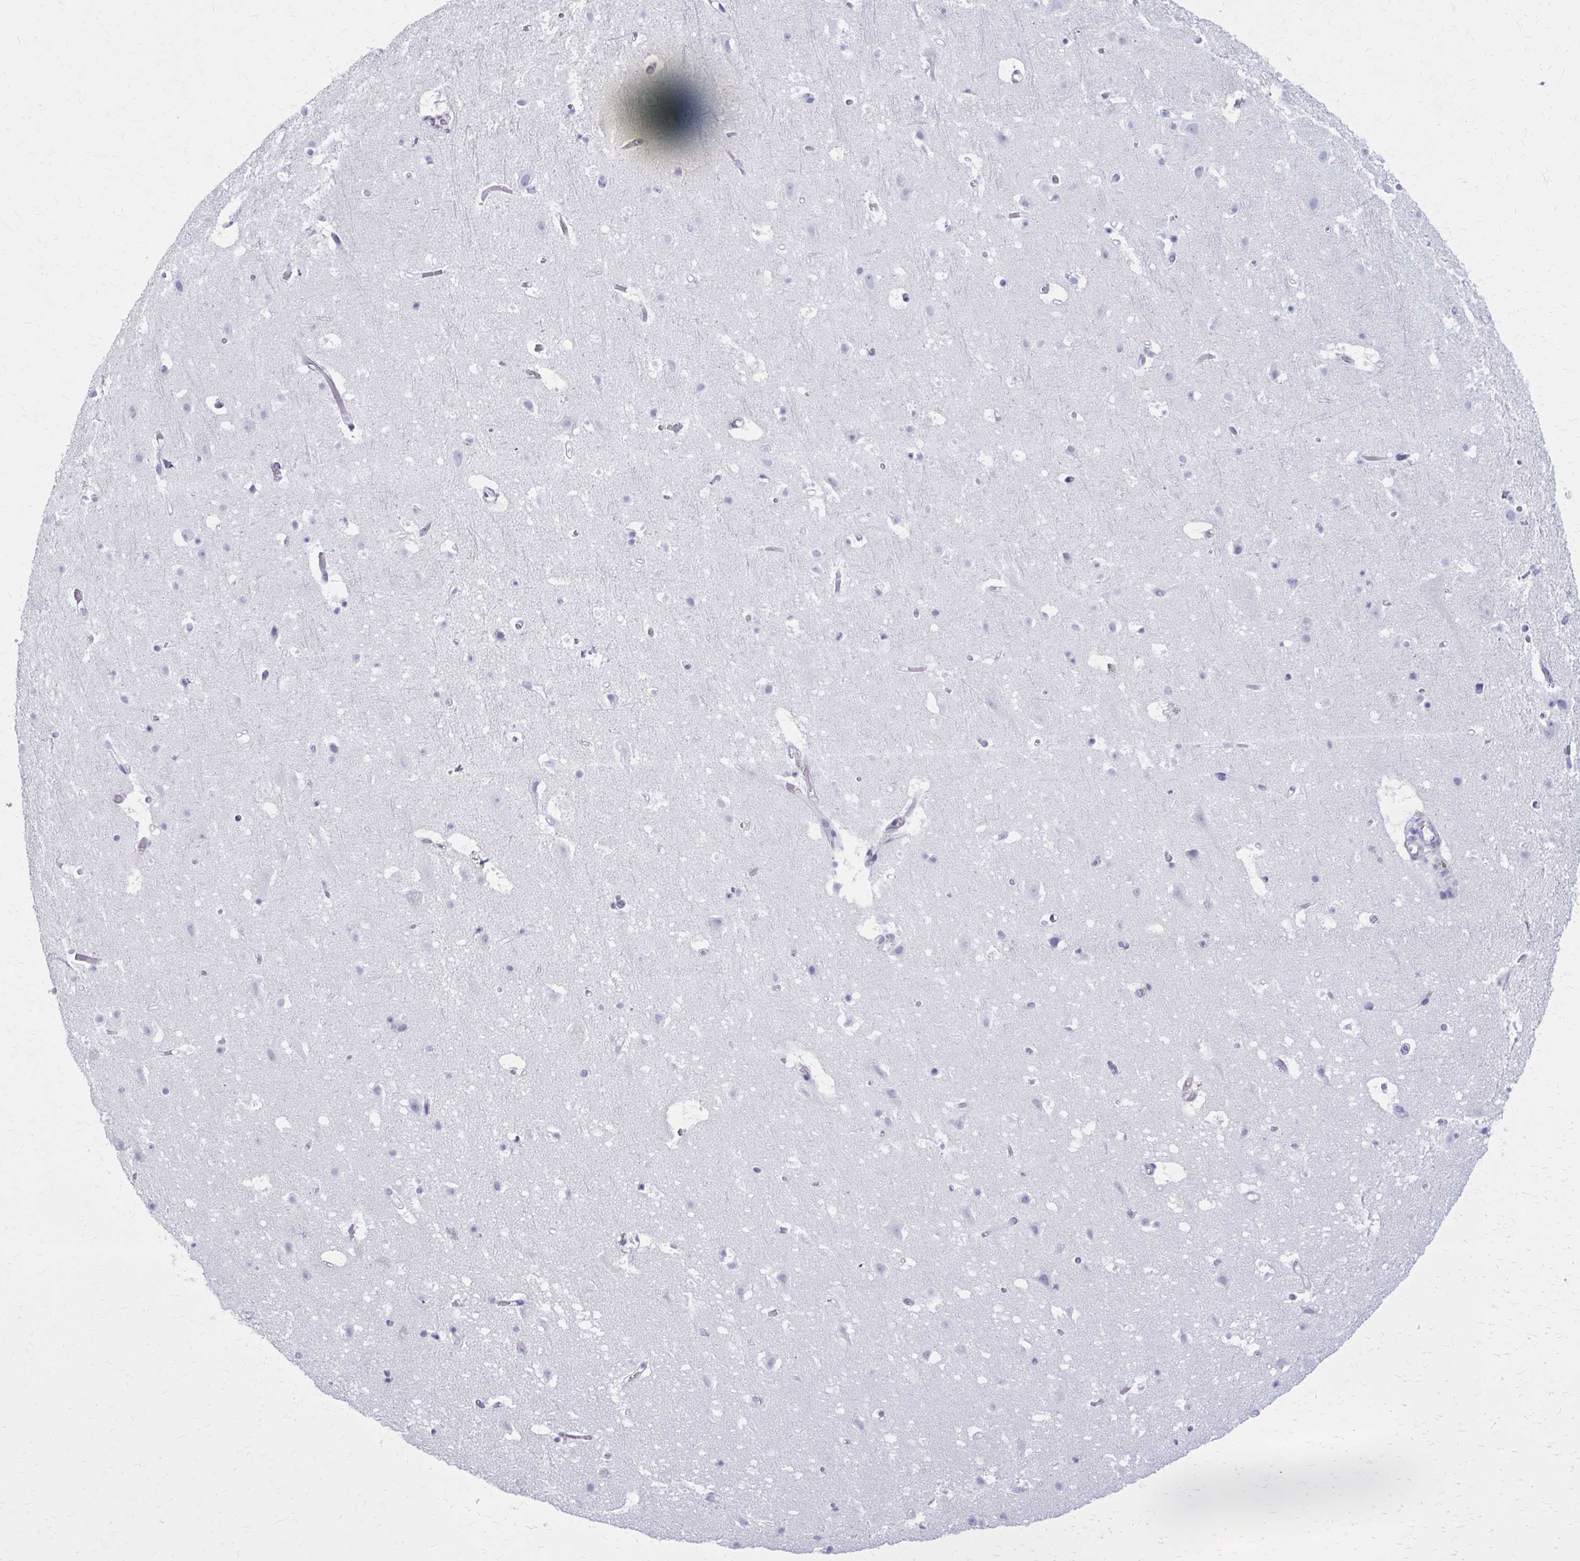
{"staining": {"intensity": "negative", "quantity": "none", "location": "none"}, "tissue": "cerebral cortex", "cell_type": "Endothelial cells", "image_type": "normal", "snomed": [{"axis": "morphology", "description": "Normal tissue, NOS"}, {"axis": "topography", "description": "Cerebral cortex"}], "caption": "Immunohistochemistry (IHC) of normal human cerebral cortex displays no positivity in endothelial cells.", "gene": "CASQ2", "patient": {"sex": "female", "age": 42}}